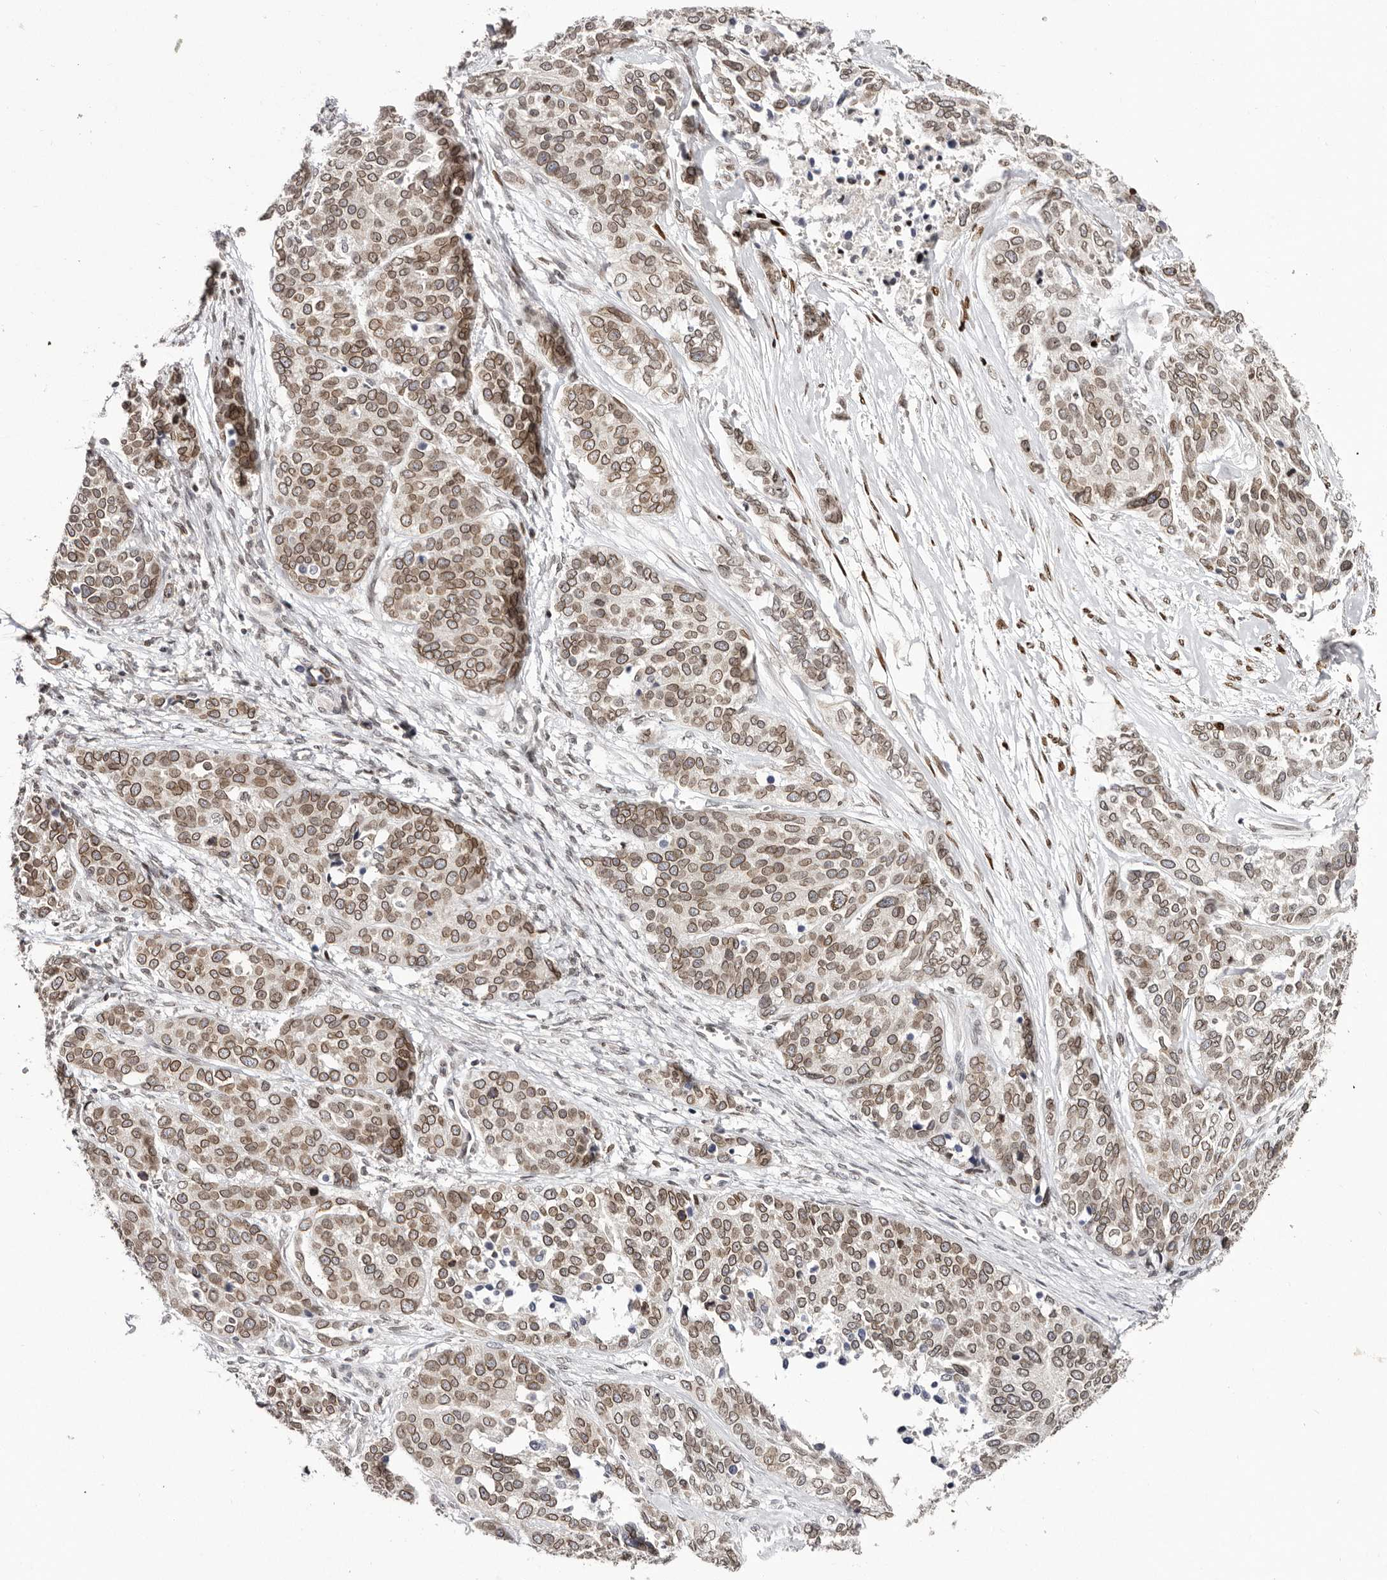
{"staining": {"intensity": "moderate", "quantity": ">75%", "location": "cytoplasmic/membranous,nuclear"}, "tissue": "ovarian cancer", "cell_type": "Tumor cells", "image_type": "cancer", "snomed": [{"axis": "morphology", "description": "Cystadenocarcinoma, serous, NOS"}, {"axis": "topography", "description": "Ovary"}], "caption": "Immunohistochemistry histopathology image of neoplastic tissue: serous cystadenocarcinoma (ovarian) stained using IHC exhibits medium levels of moderate protein expression localized specifically in the cytoplasmic/membranous and nuclear of tumor cells, appearing as a cytoplasmic/membranous and nuclear brown color.", "gene": "NUP153", "patient": {"sex": "female", "age": 44}}